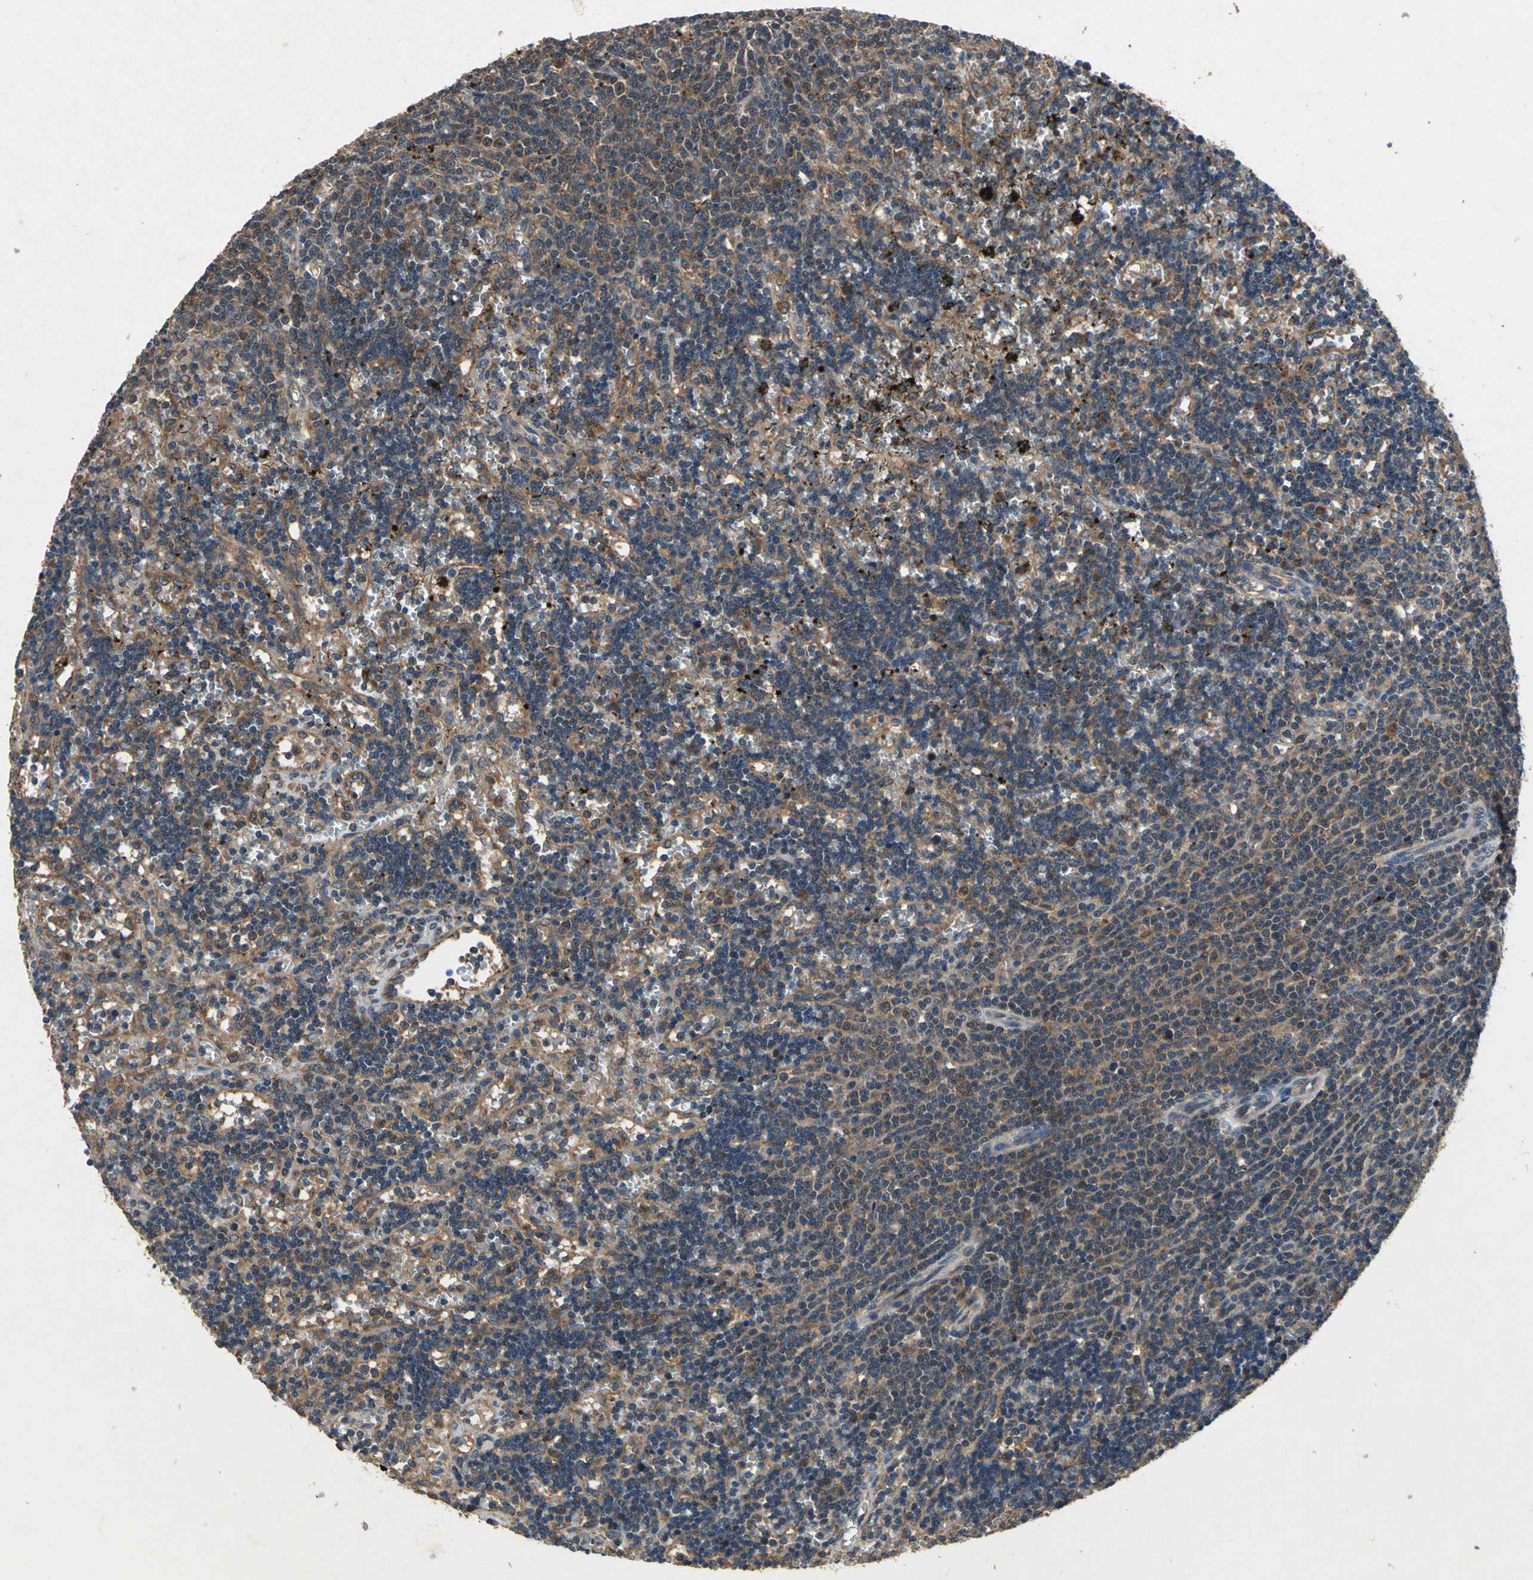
{"staining": {"intensity": "strong", "quantity": "25%-75%", "location": "cytoplasmic/membranous"}, "tissue": "lymphoma", "cell_type": "Tumor cells", "image_type": "cancer", "snomed": [{"axis": "morphology", "description": "Malignant lymphoma, non-Hodgkin's type, Low grade"}, {"axis": "topography", "description": "Spleen"}], "caption": "Malignant lymphoma, non-Hodgkin's type (low-grade) stained for a protein shows strong cytoplasmic/membranous positivity in tumor cells. (Stains: DAB in brown, nuclei in blue, Microscopy: brightfield microscopy at high magnification).", "gene": "ZNF608", "patient": {"sex": "male", "age": 60}}